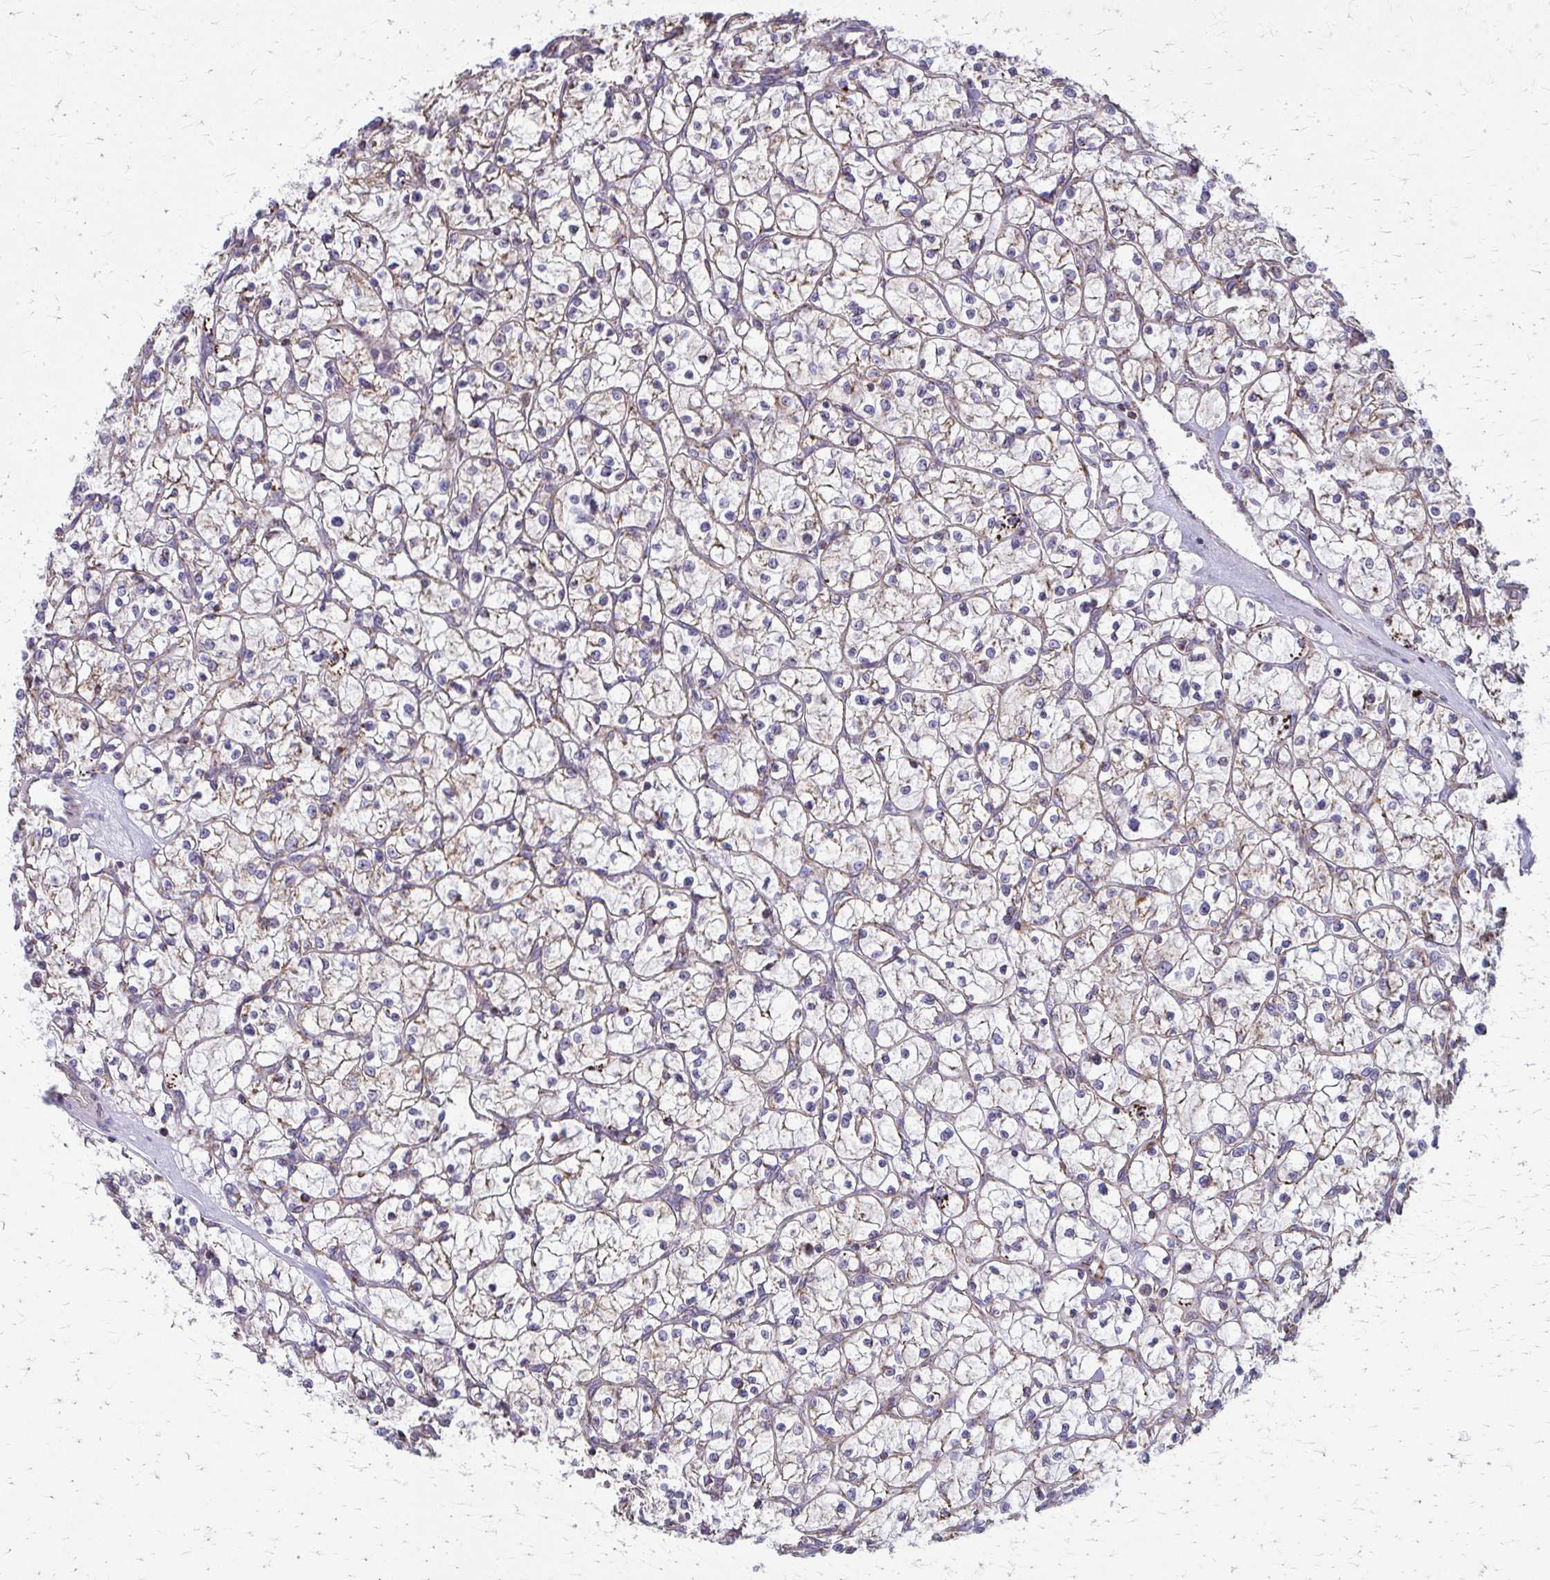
{"staining": {"intensity": "weak", "quantity": "25%-75%", "location": "cytoplasmic/membranous"}, "tissue": "renal cancer", "cell_type": "Tumor cells", "image_type": "cancer", "snomed": [{"axis": "morphology", "description": "Adenocarcinoma, NOS"}, {"axis": "topography", "description": "Kidney"}], "caption": "Weak cytoplasmic/membranous positivity is appreciated in approximately 25%-75% of tumor cells in renal cancer (adenocarcinoma).", "gene": "TVP23A", "patient": {"sex": "female", "age": 64}}